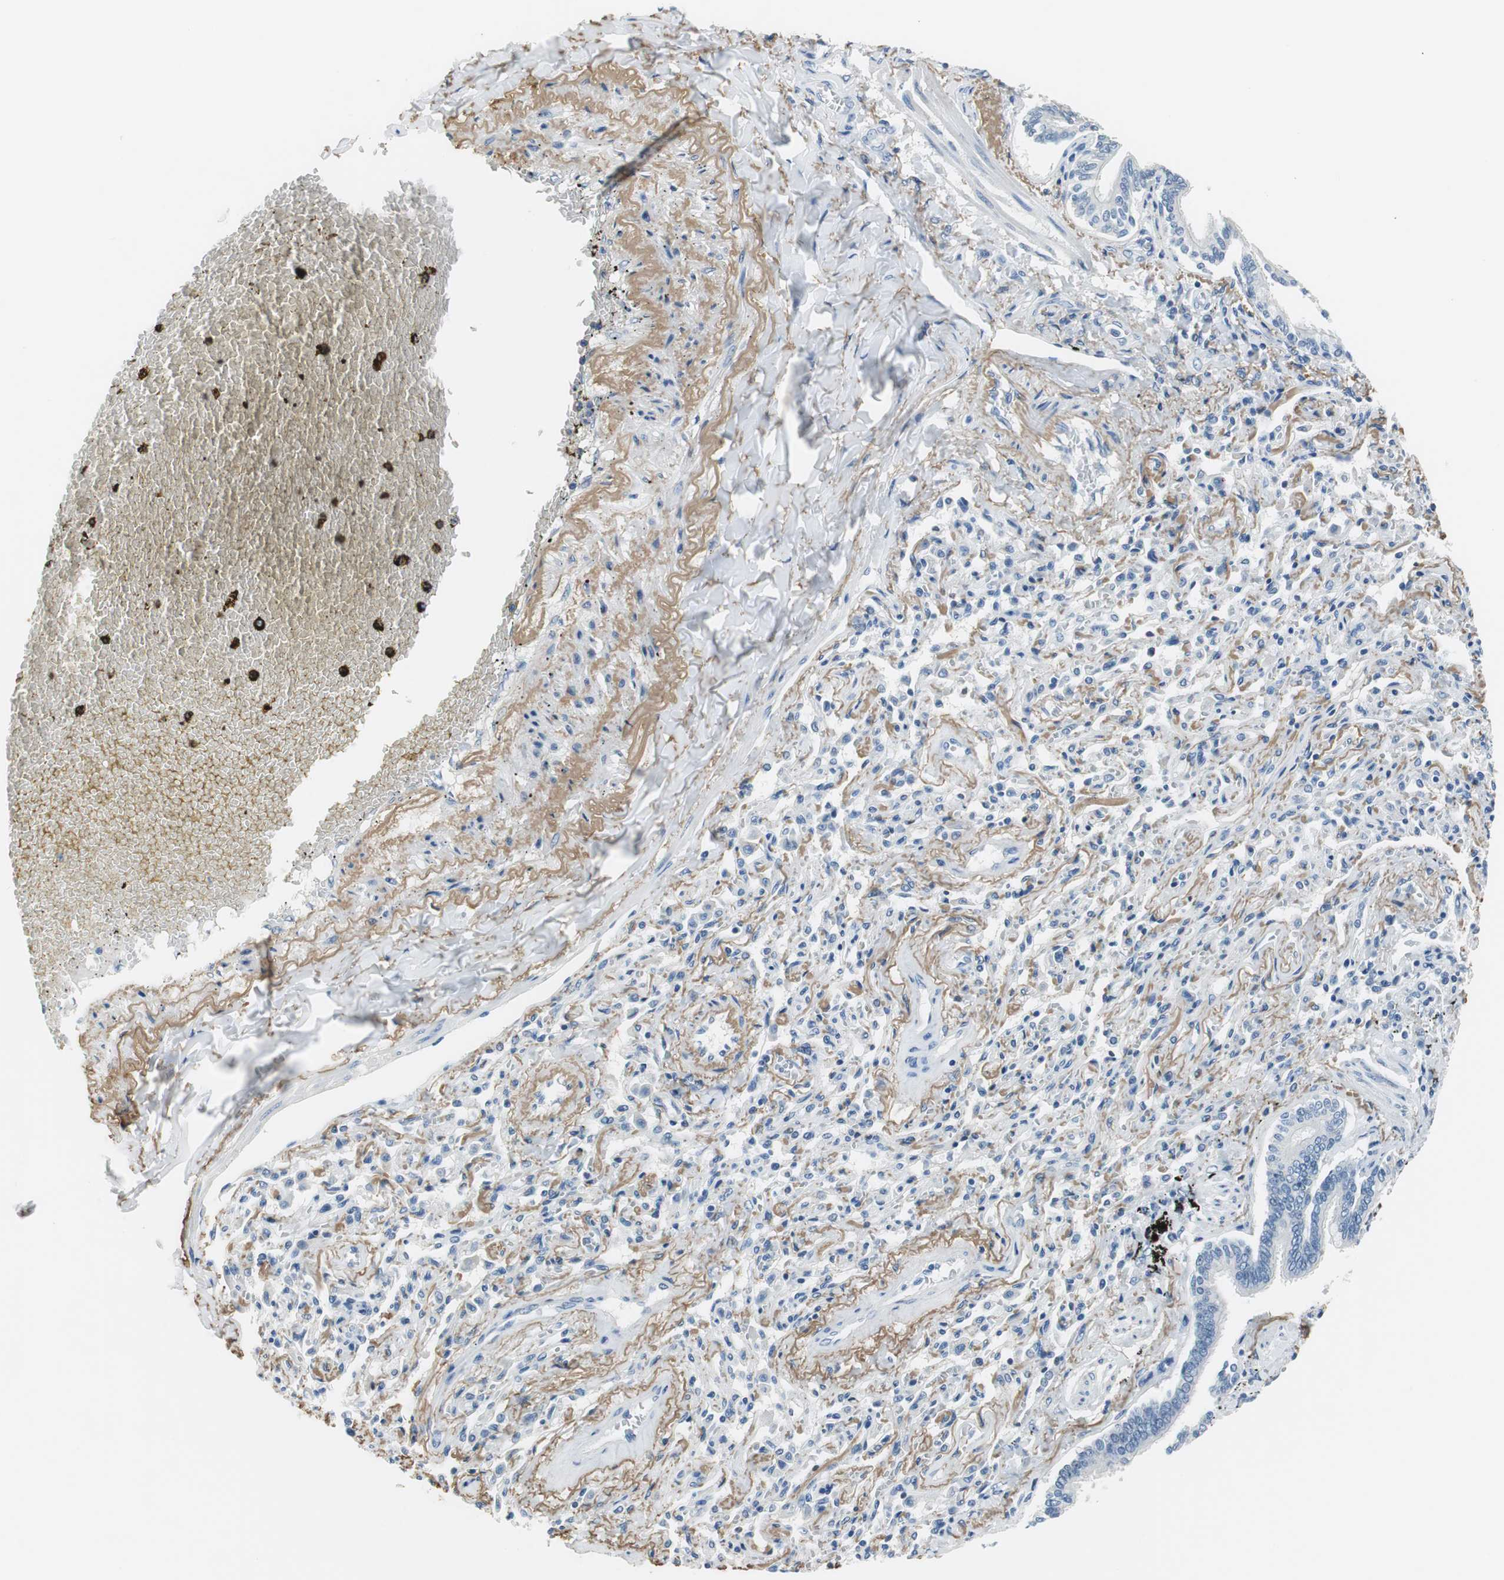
{"staining": {"intensity": "negative", "quantity": "none", "location": "none"}, "tissue": "bronchus", "cell_type": "Respiratory epithelial cells", "image_type": "normal", "snomed": [{"axis": "morphology", "description": "Normal tissue, NOS"}, {"axis": "topography", "description": "Lung"}], "caption": "This photomicrograph is of benign bronchus stained with IHC to label a protein in brown with the nuclei are counter-stained blue. There is no positivity in respiratory epithelial cells.", "gene": "MUC7", "patient": {"sex": "male", "age": 64}}